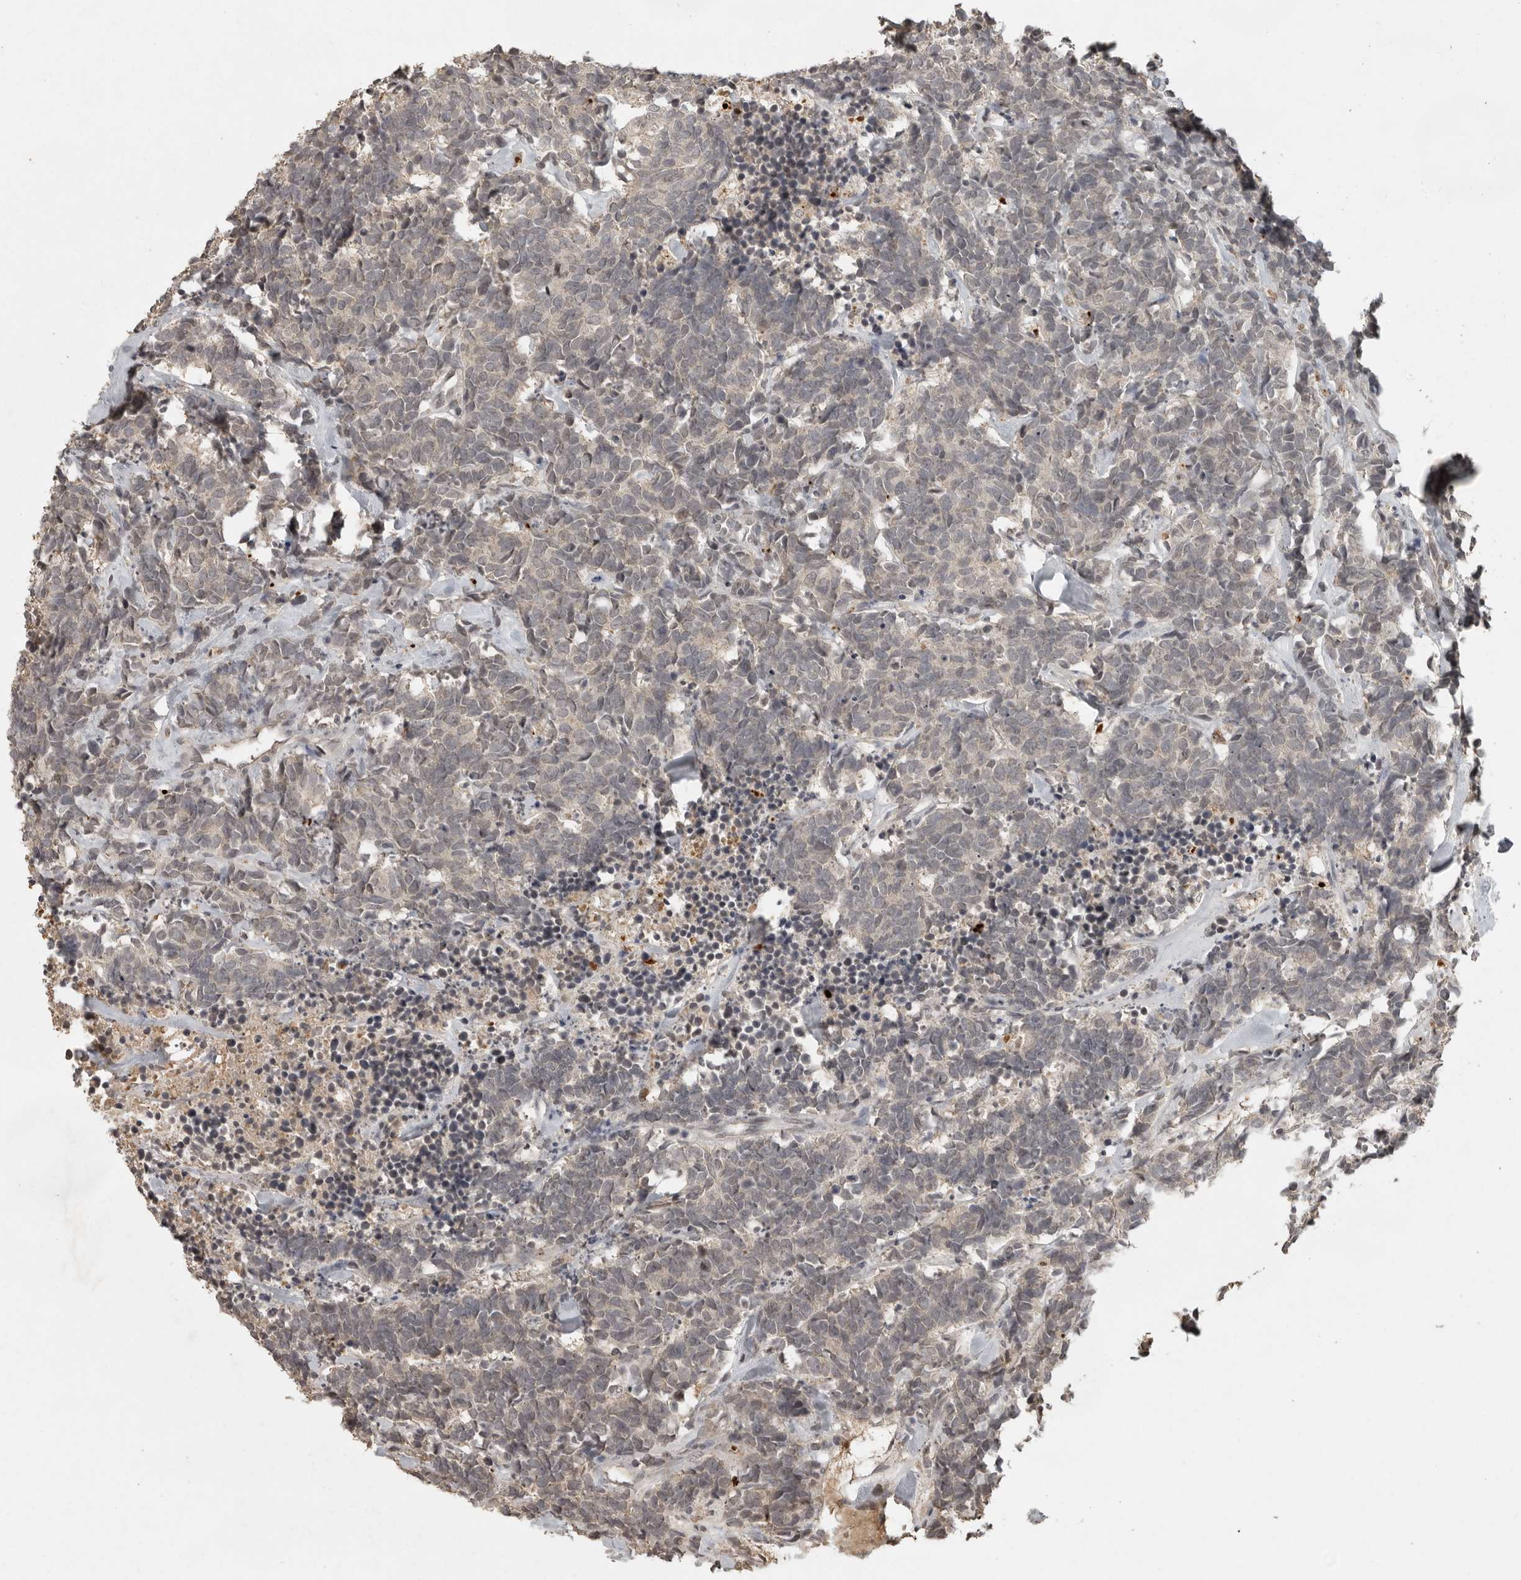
{"staining": {"intensity": "negative", "quantity": "none", "location": "none"}, "tissue": "carcinoid", "cell_type": "Tumor cells", "image_type": "cancer", "snomed": [{"axis": "morphology", "description": "Carcinoma, NOS"}, {"axis": "morphology", "description": "Carcinoid, malignant, NOS"}, {"axis": "topography", "description": "Urinary bladder"}], "caption": "Immunohistochemistry micrograph of neoplastic tissue: carcinoid stained with DAB shows no significant protein staining in tumor cells.", "gene": "CTF1", "patient": {"sex": "male", "age": 57}}